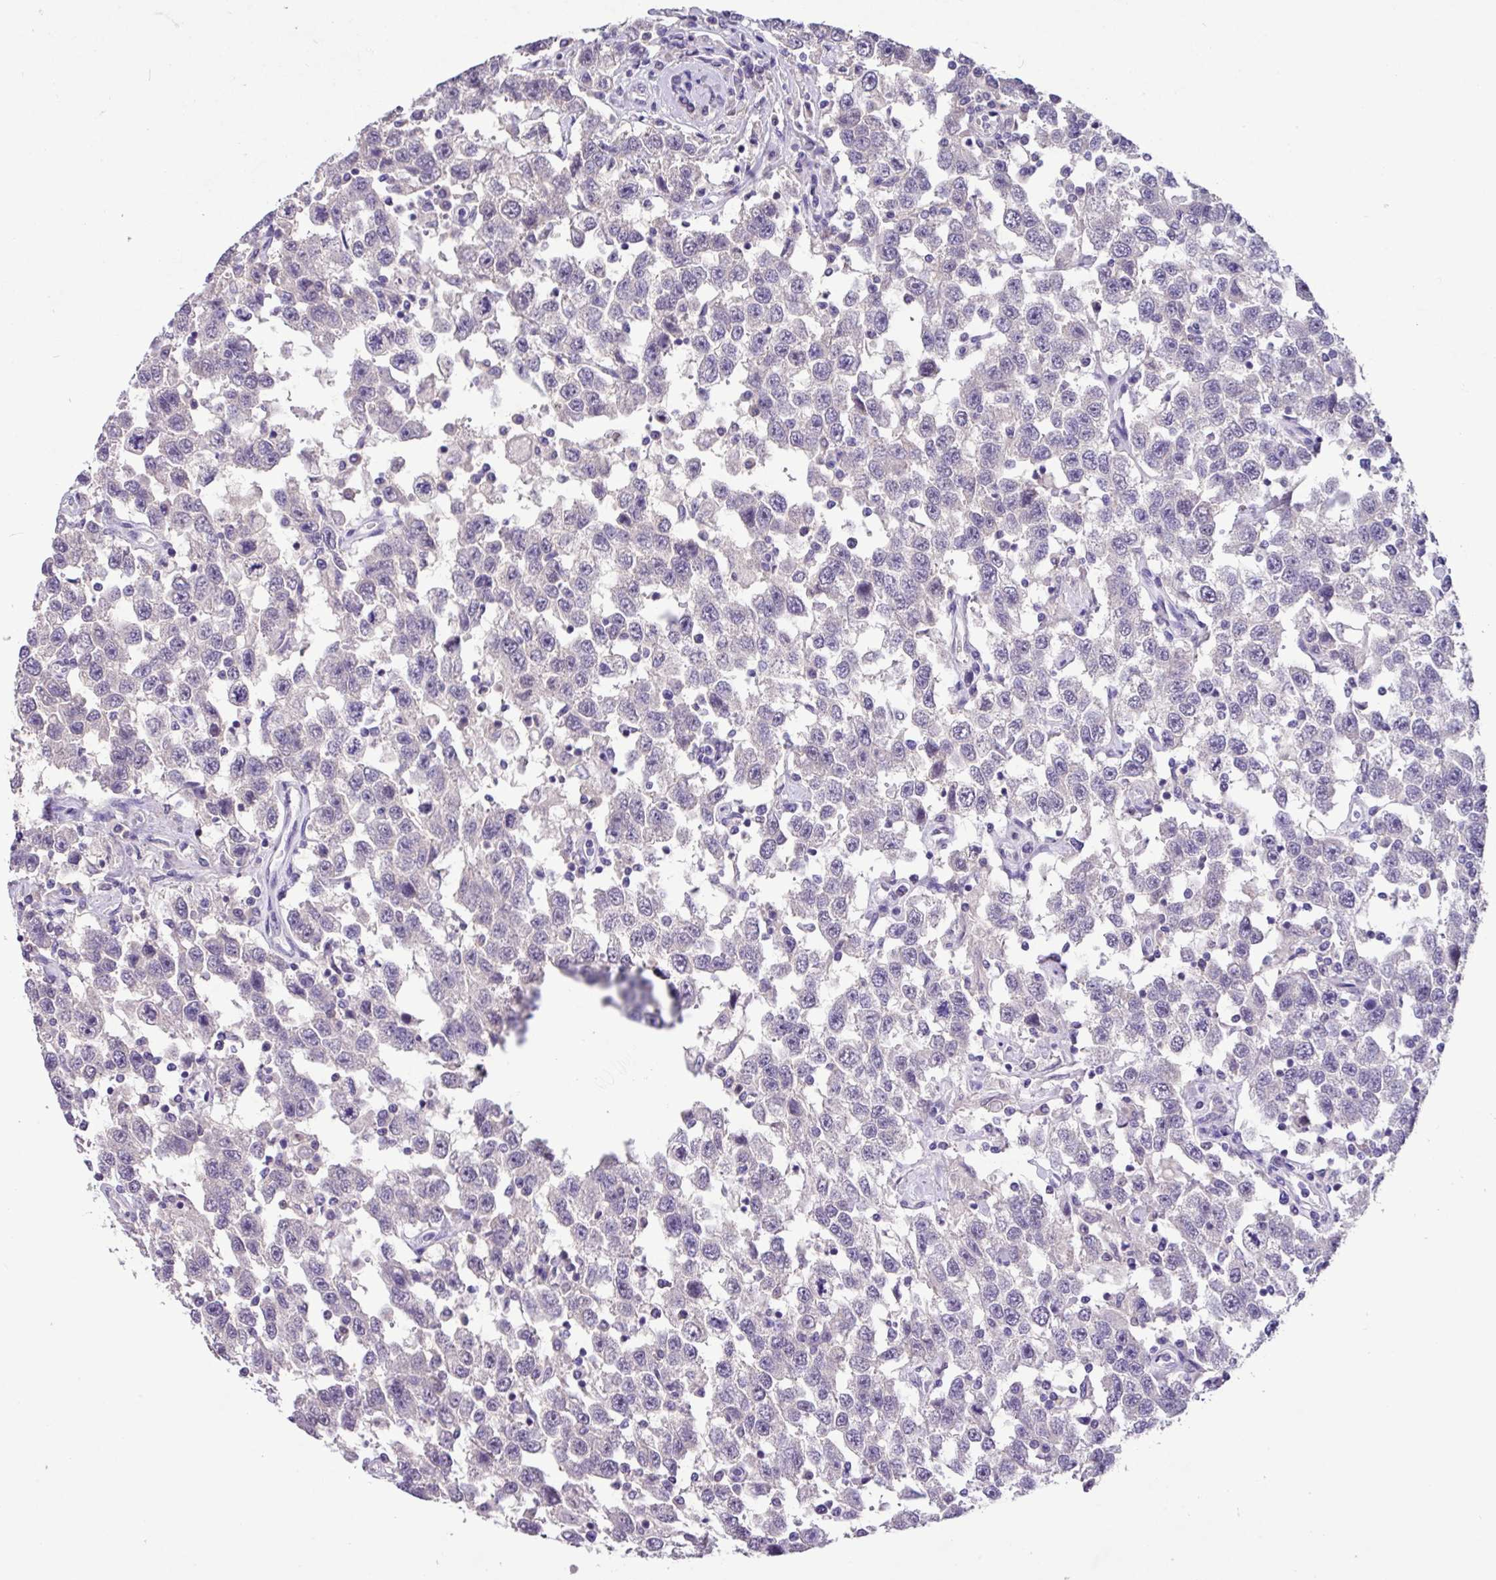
{"staining": {"intensity": "negative", "quantity": "none", "location": "none"}, "tissue": "testis cancer", "cell_type": "Tumor cells", "image_type": "cancer", "snomed": [{"axis": "morphology", "description": "Seminoma, NOS"}, {"axis": "topography", "description": "Testis"}], "caption": "DAB immunohistochemical staining of seminoma (testis) displays no significant positivity in tumor cells.", "gene": "PAX8", "patient": {"sex": "male", "age": 41}}